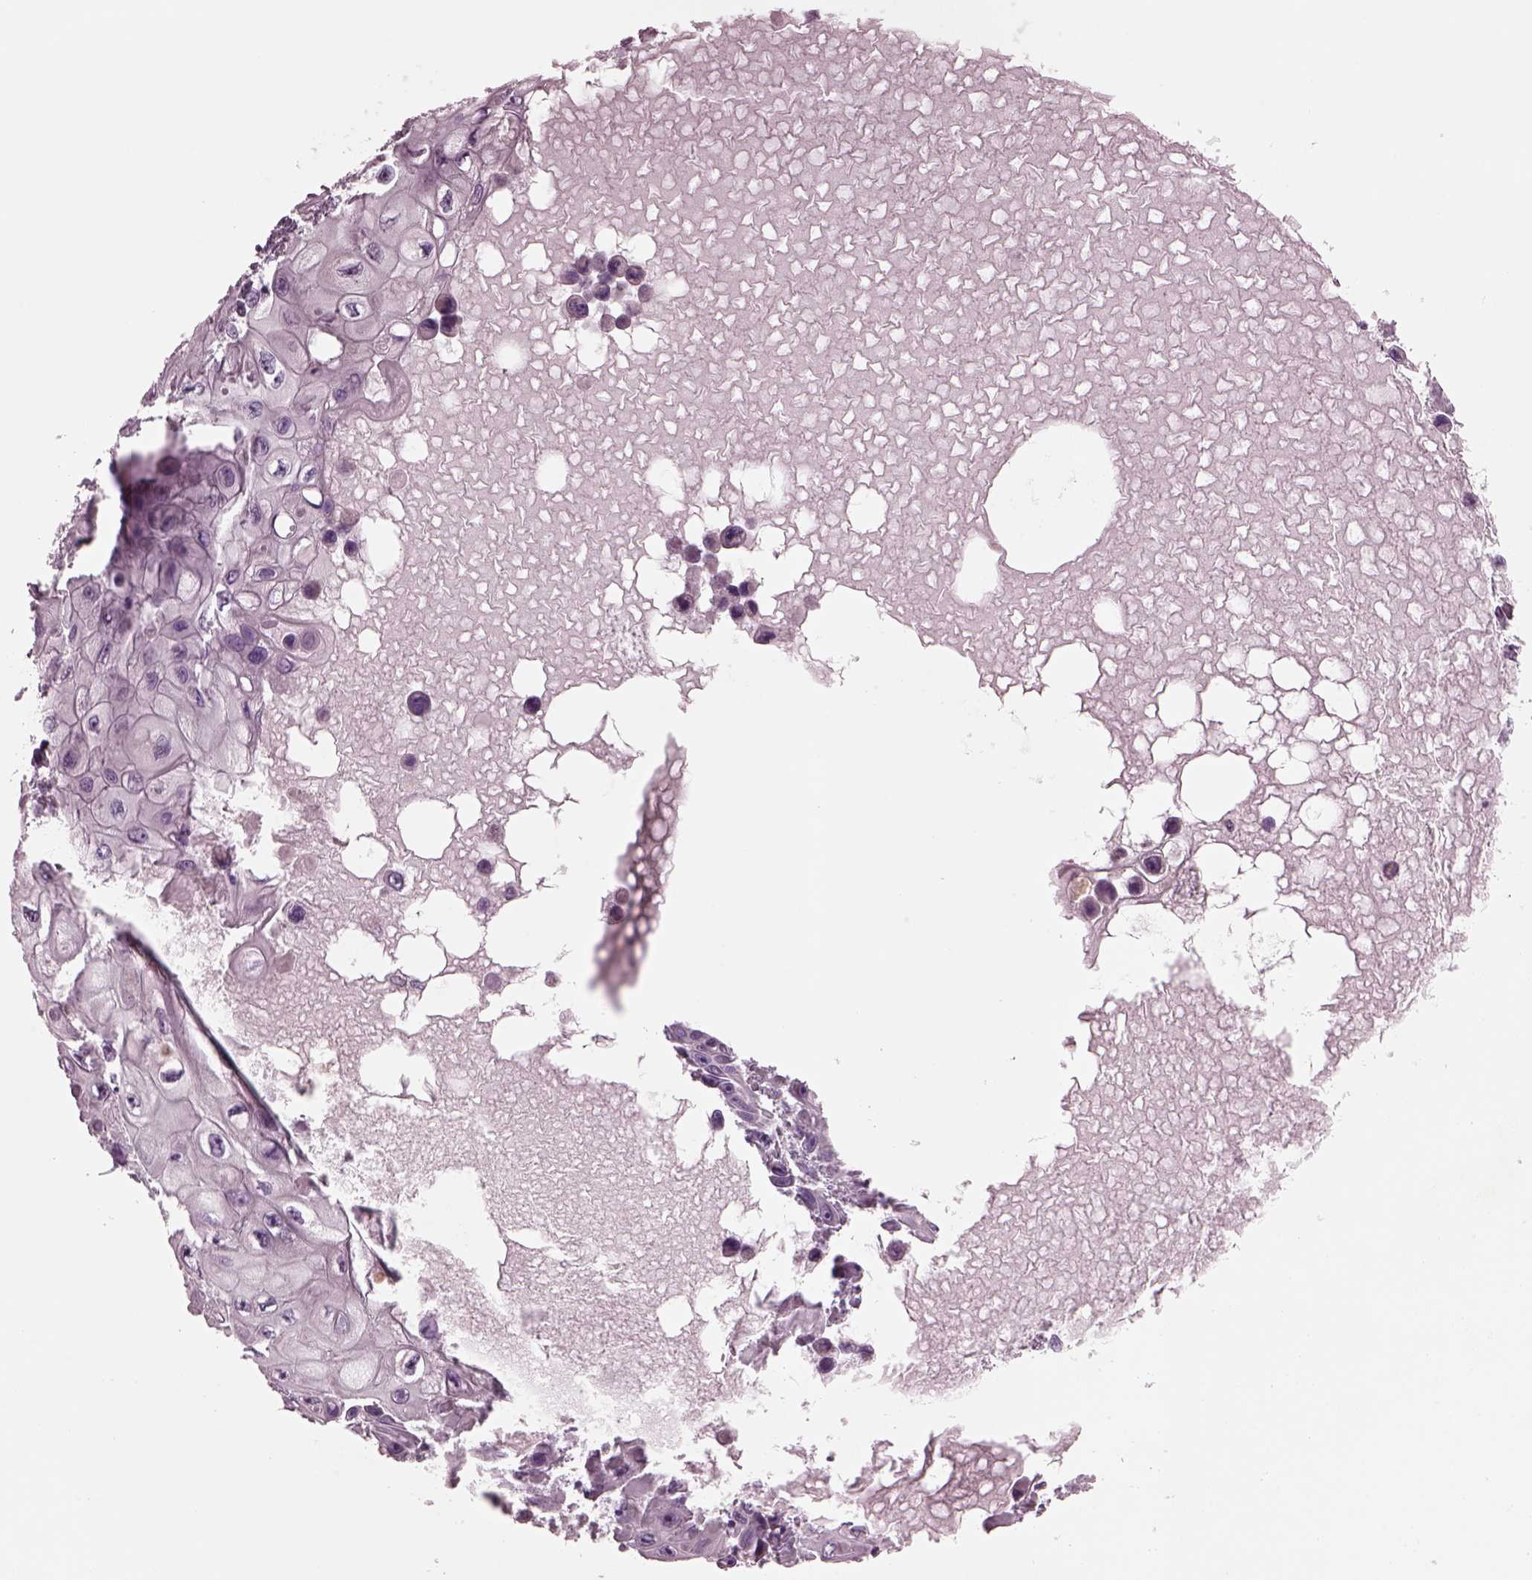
{"staining": {"intensity": "negative", "quantity": "none", "location": "none"}, "tissue": "skin cancer", "cell_type": "Tumor cells", "image_type": "cancer", "snomed": [{"axis": "morphology", "description": "Squamous cell carcinoma, NOS"}, {"axis": "topography", "description": "Skin"}], "caption": "Immunohistochemistry image of neoplastic tissue: squamous cell carcinoma (skin) stained with DAB demonstrates no significant protein expression in tumor cells.", "gene": "AP4M1", "patient": {"sex": "male", "age": 82}}